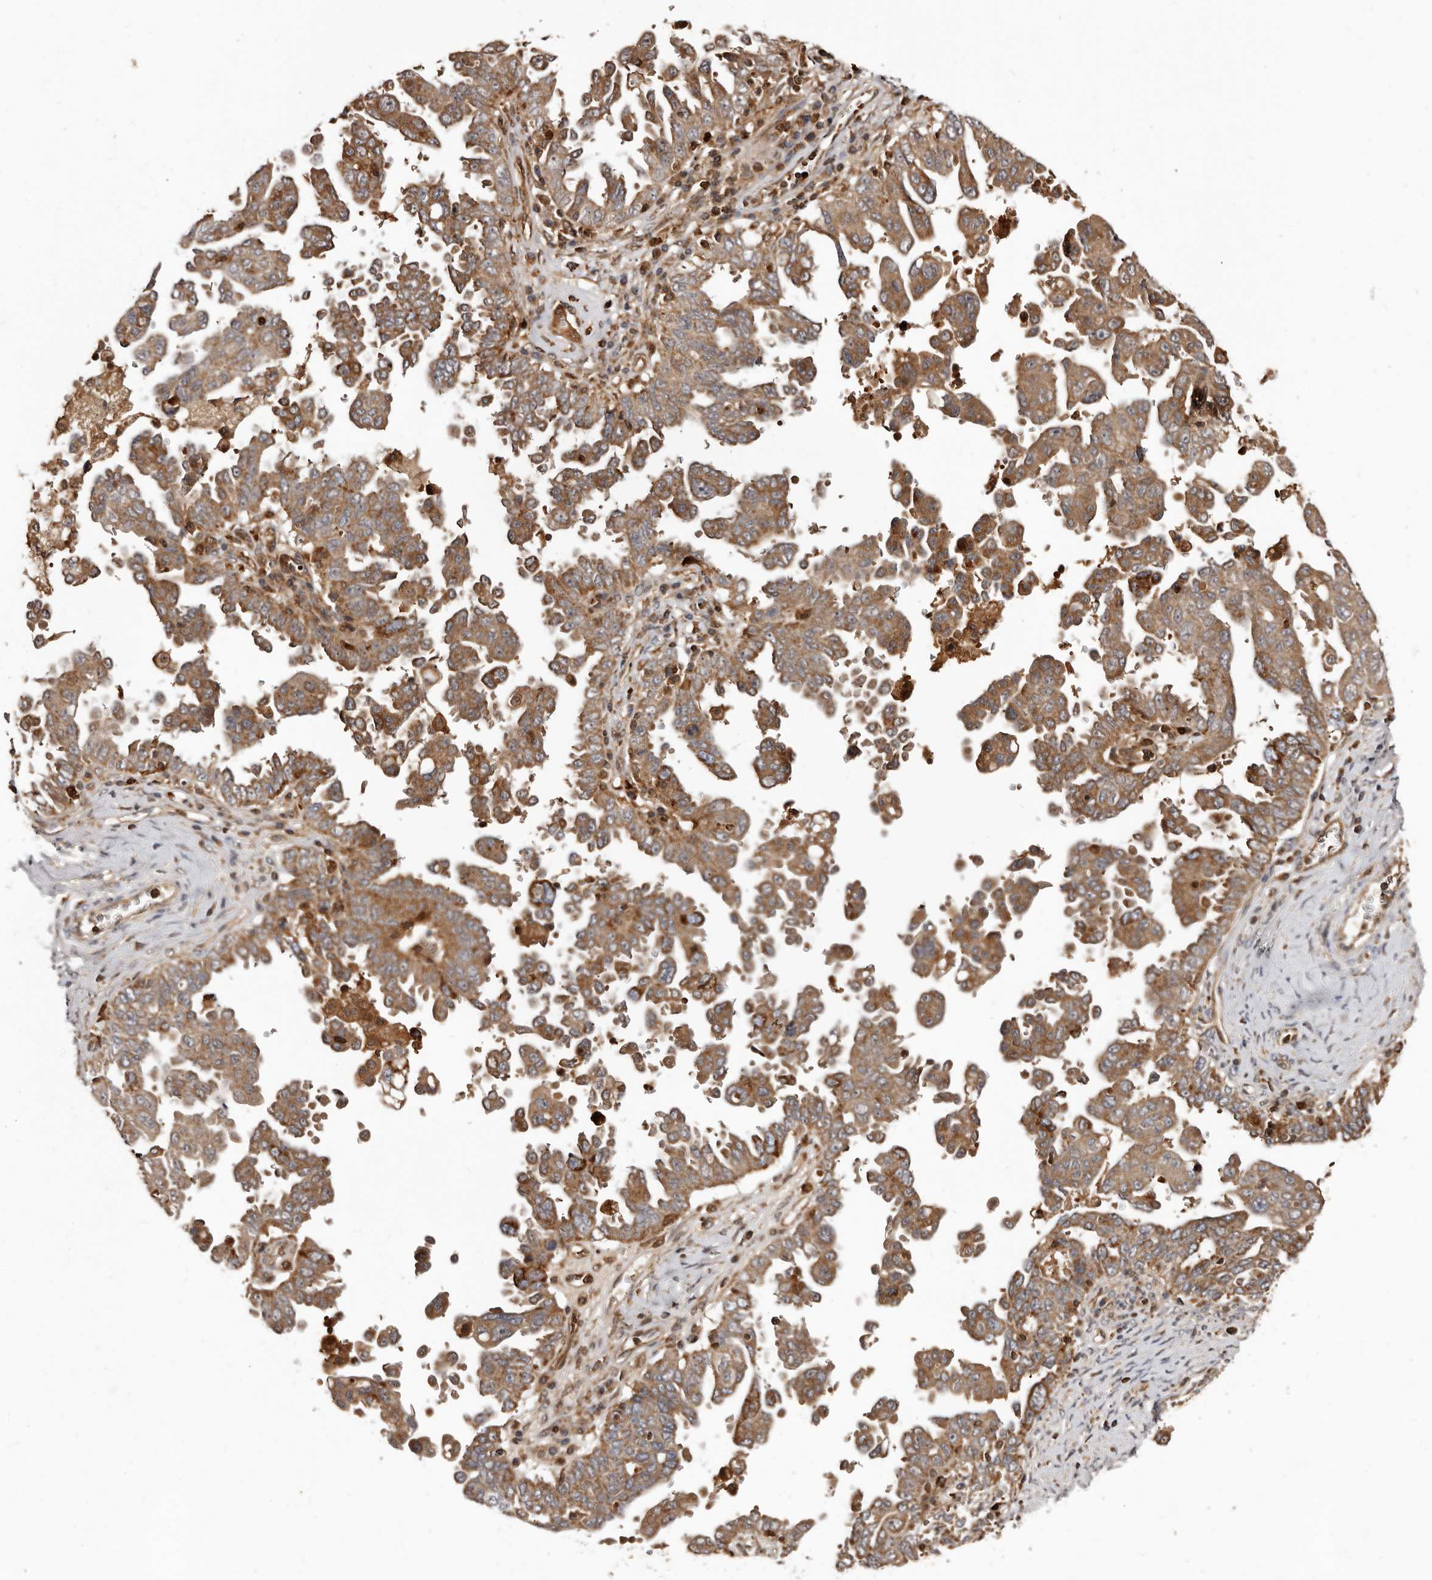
{"staining": {"intensity": "moderate", "quantity": ">75%", "location": "cytoplasmic/membranous"}, "tissue": "ovarian cancer", "cell_type": "Tumor cells", "image_type": "cancer", "snomed": [{"axis": "morphology", "description": "Carcinoma, endometroid"}, {"axis": "topography", "description": "Ovary"}], "caption": "This image displays immunohistochemistry (IHC) staining of human ovarian cancer (endometroid carcinoma), with medium moderate cytoplasmic/membranous expression in about >75% of tumor cells.", "gene": "BAX", "patient": {"sex": "female", "age": 62}}